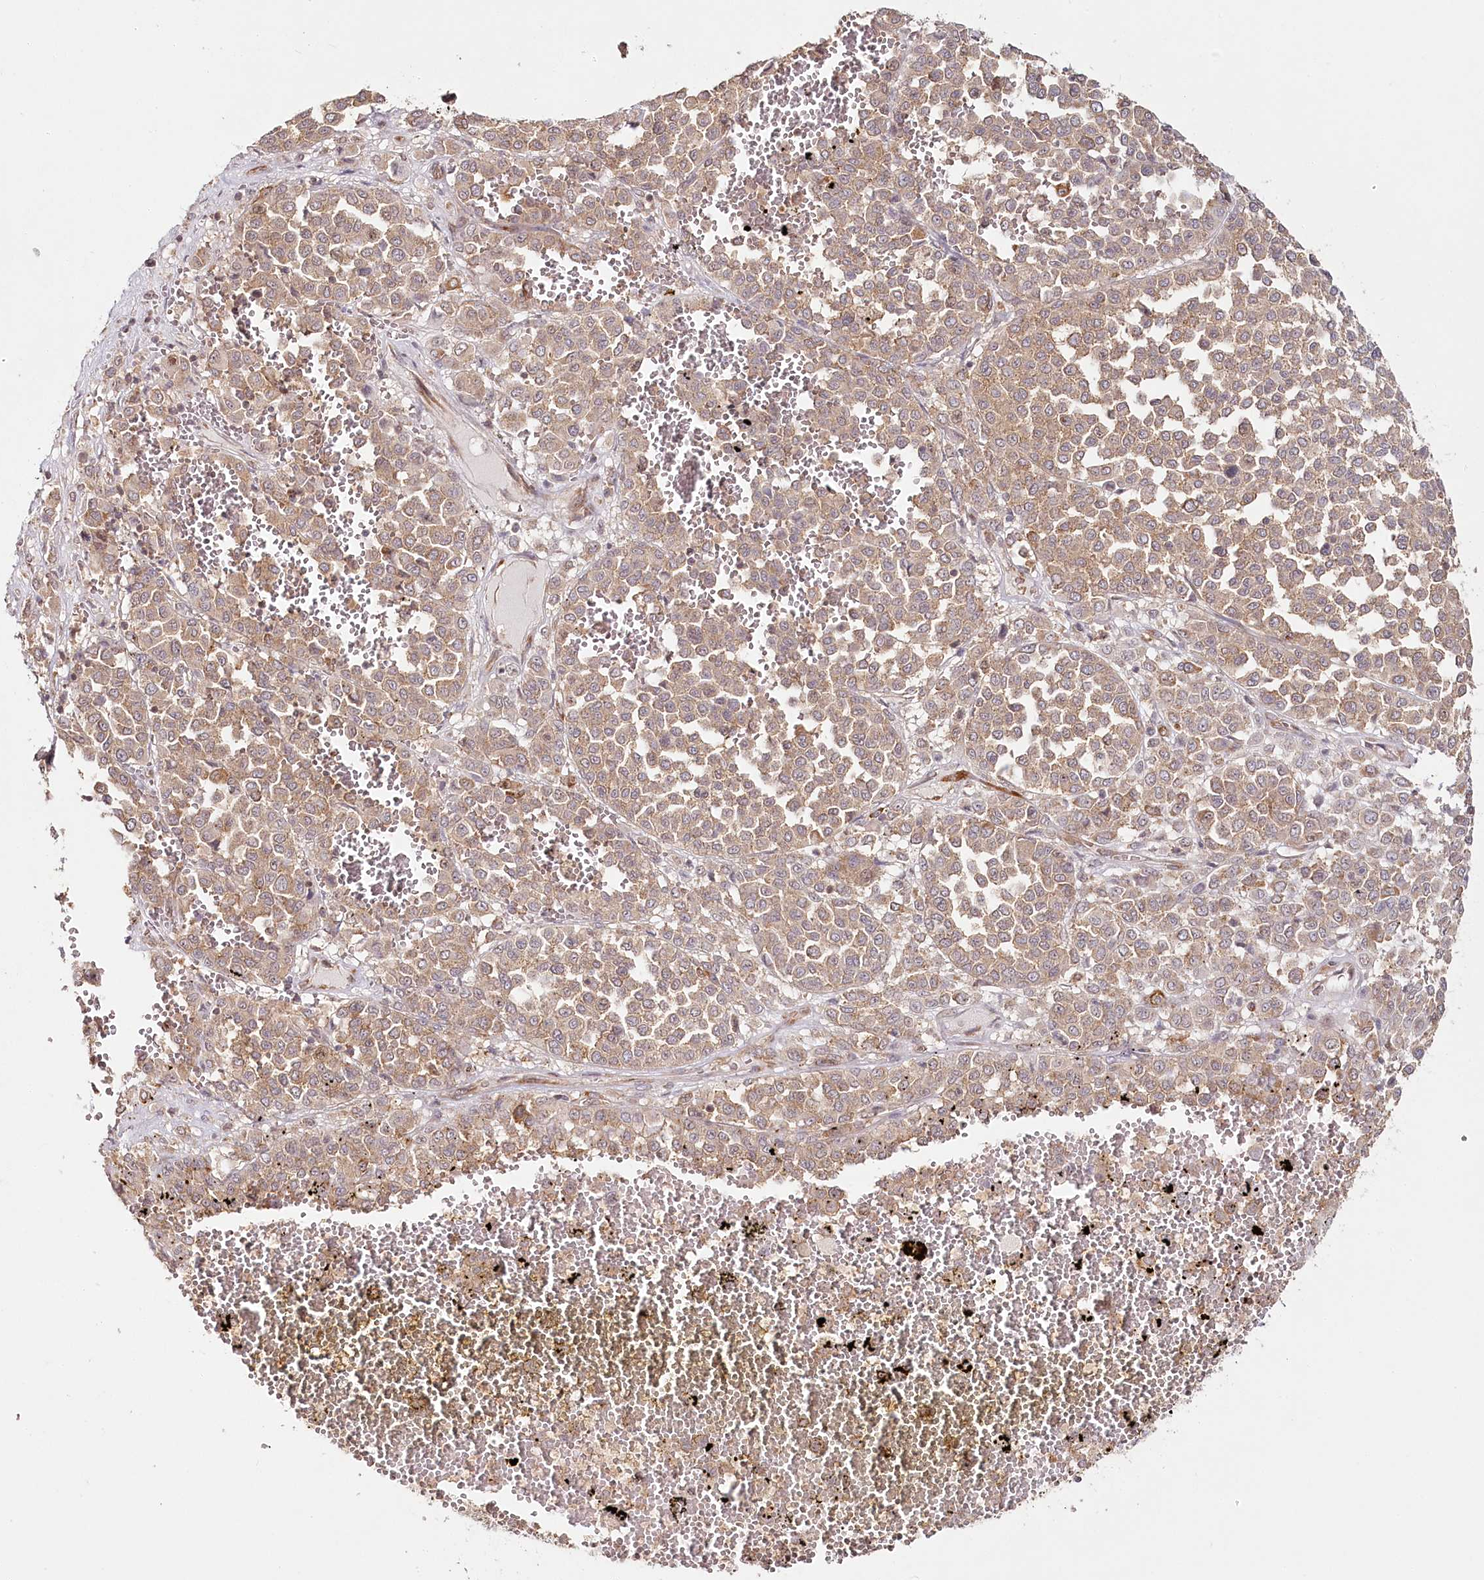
{"staining": {"intensity": "moderate", "quantity": ">75%", "location": "cytoplasmic/membranous"}, "tissue": "melanoma", "cell_type": "Tumor cells", "image_type": "cancer", "snomed": [{"axis": "morphology", "description": "Malignant melanoma, Metastatic site"}, {"axis": "topography", "description": "Pancreas"}], "caption": "Immunohistochemistry of human malignant melanoma (metastatic site) demonstrates medium levels of moderate cytoplasmic/membranous expression in about >75% of tumor cells. The protein is stained brown, and the nuclei are stained in blue (DAB (3,3'-diaminobenzidine) IHC with brightfield microscopy, high magnification).", "gene": "OTUD4", "patient": {"sex": "female", "age": 30}}